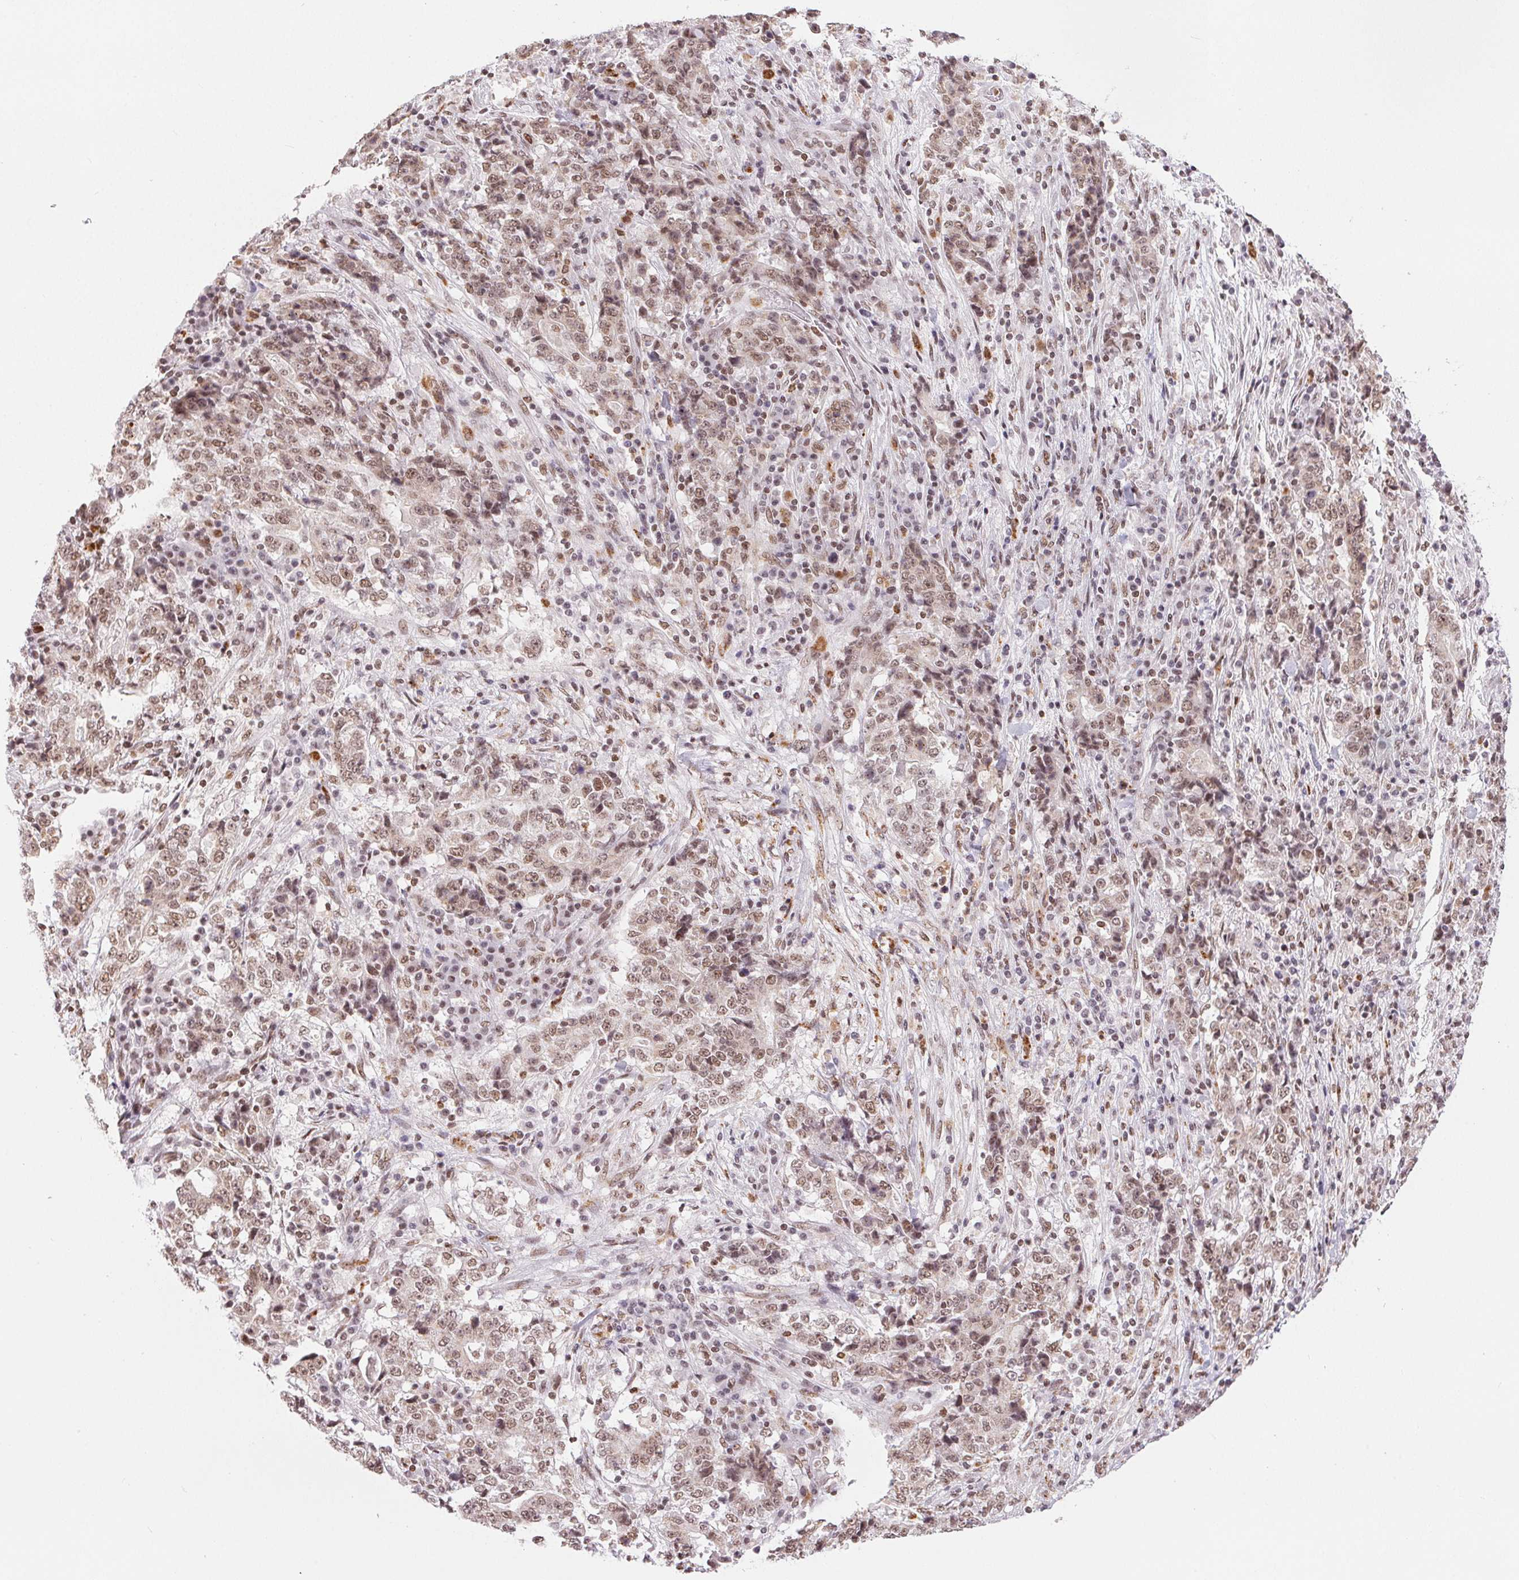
{"staining": {"intensity": "moderate", "quantity": ">75%", "location": "nuclear"}, "tissue": "stomach cancer", "cell_type": "Tumor cells", "image_type": "cancer", "snomed": [{"axis": "morphology", "description": "Normal tissue, NOS"}, {"axis": "morphology", "description": "Adenocarcinoma, NOS"}, {"axis": "topography", "description": "Stomach, upper"}, {"axis": "topography", "description": "Stomach"}], "caption": "Immunohistochemistry (IHC) (DAB (3,3'-diaminobenzidine)) staining of stomach cancer displays moderate nuclear protein positivity in about >75% of tumor cells. (DAB IHC with brightfield microscopy, high magnification).", "gene": "NFE2L1", "patient": {"sex": "male", "age": 59}}